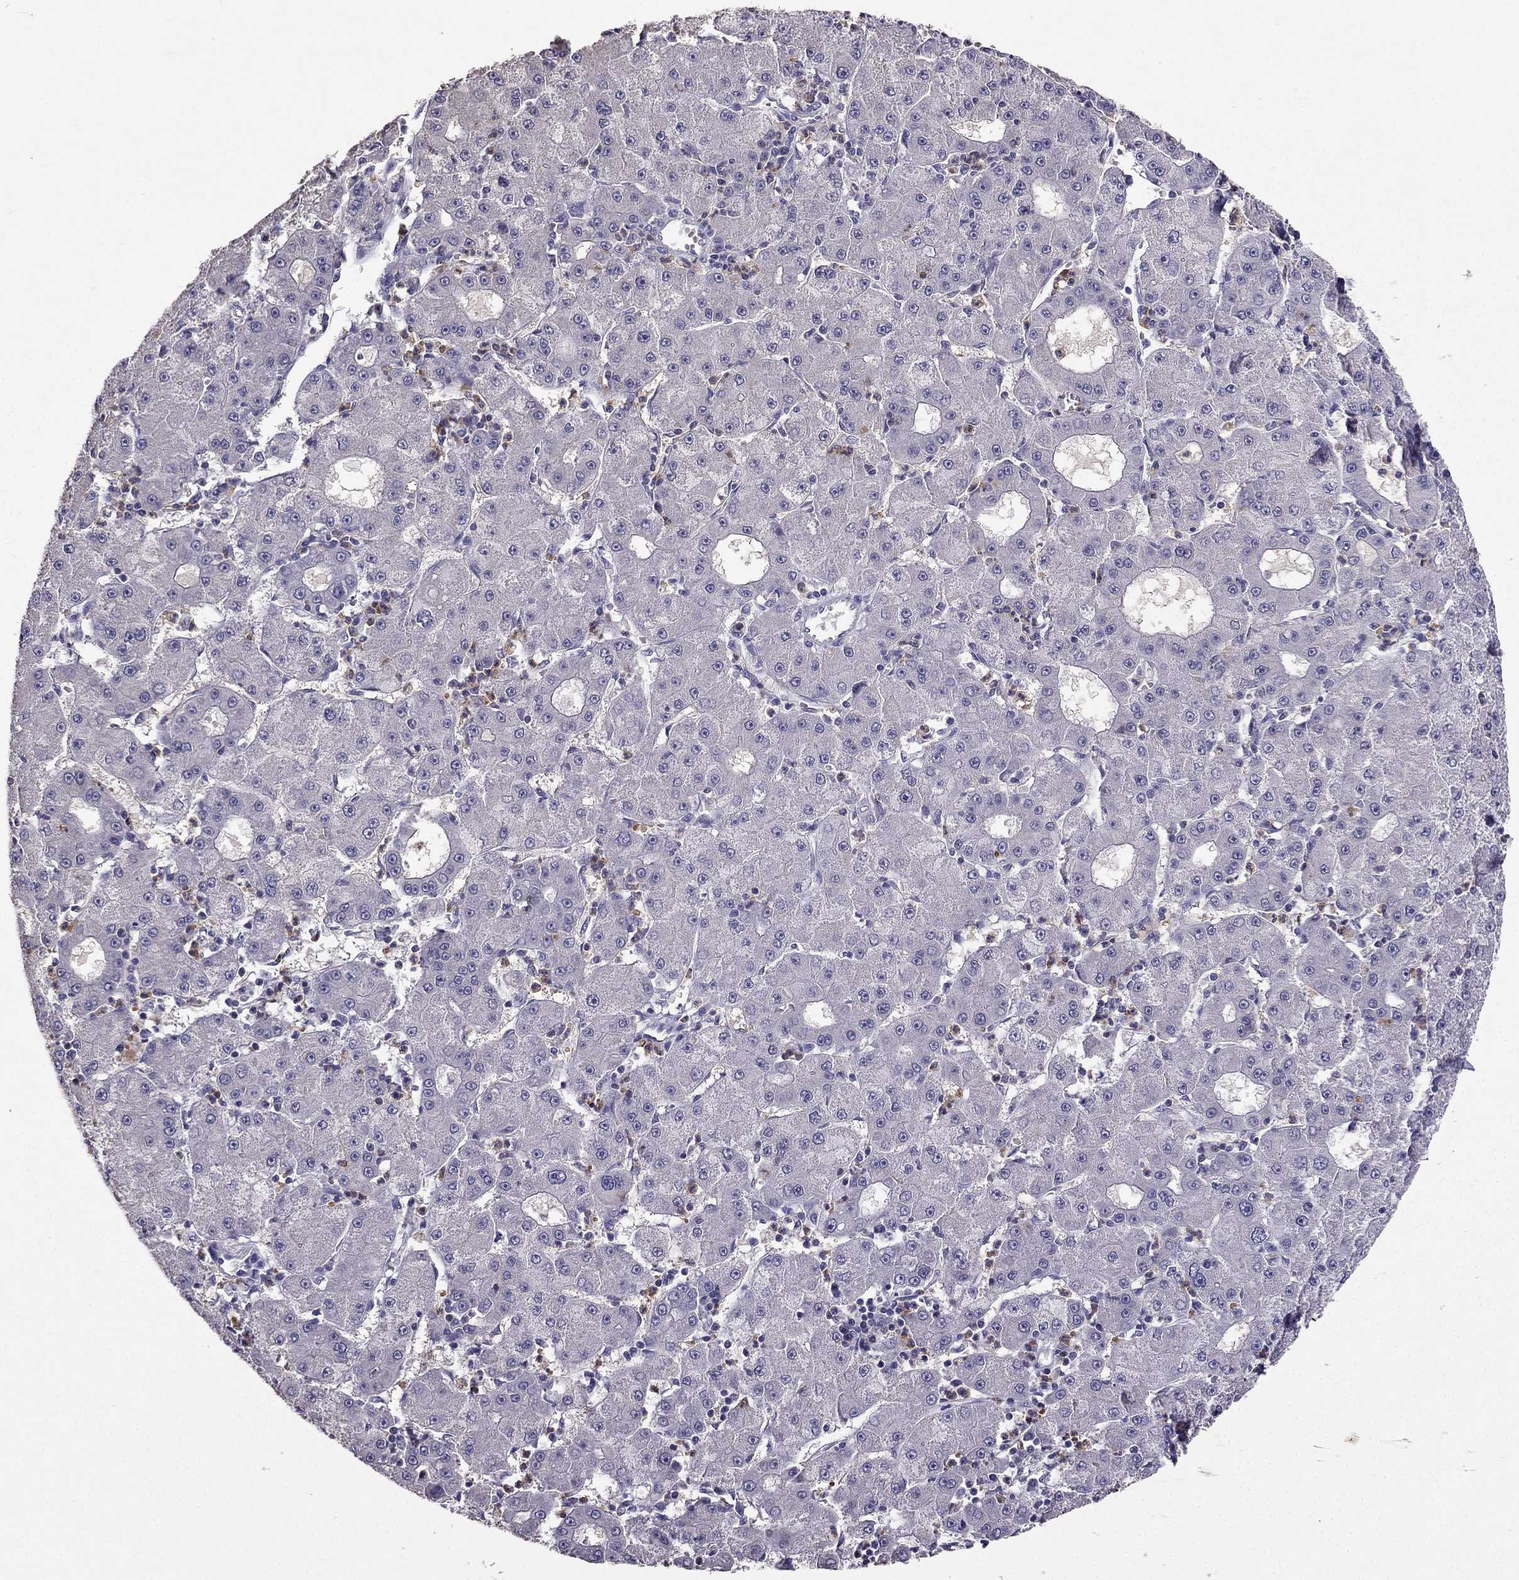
{"staining": {"intensity": "negative", "quantity": "none", "location": "none"}, "tissue": "liver cancer", "cell_type": "Tumor cells", "image_type": "cancer", "snomed": [{"axis": "morphology", "description": "Carcinoma, Hepatocellular, NOS"}, {"axis": "topography", "description": "Liver"}], "caption": "Protein analysis of liver hepatocellular carcinoma demonstrates no significant staining in tumor cells. Brightfield microscopy of immunohistochemistry stained with DAB (3,3'-diaminobenzidine) (brown) and hematoxylin (blue), captured at high magnification.", "gene": "RFLNB", "patient": {"sex": "male", "age": 73}}